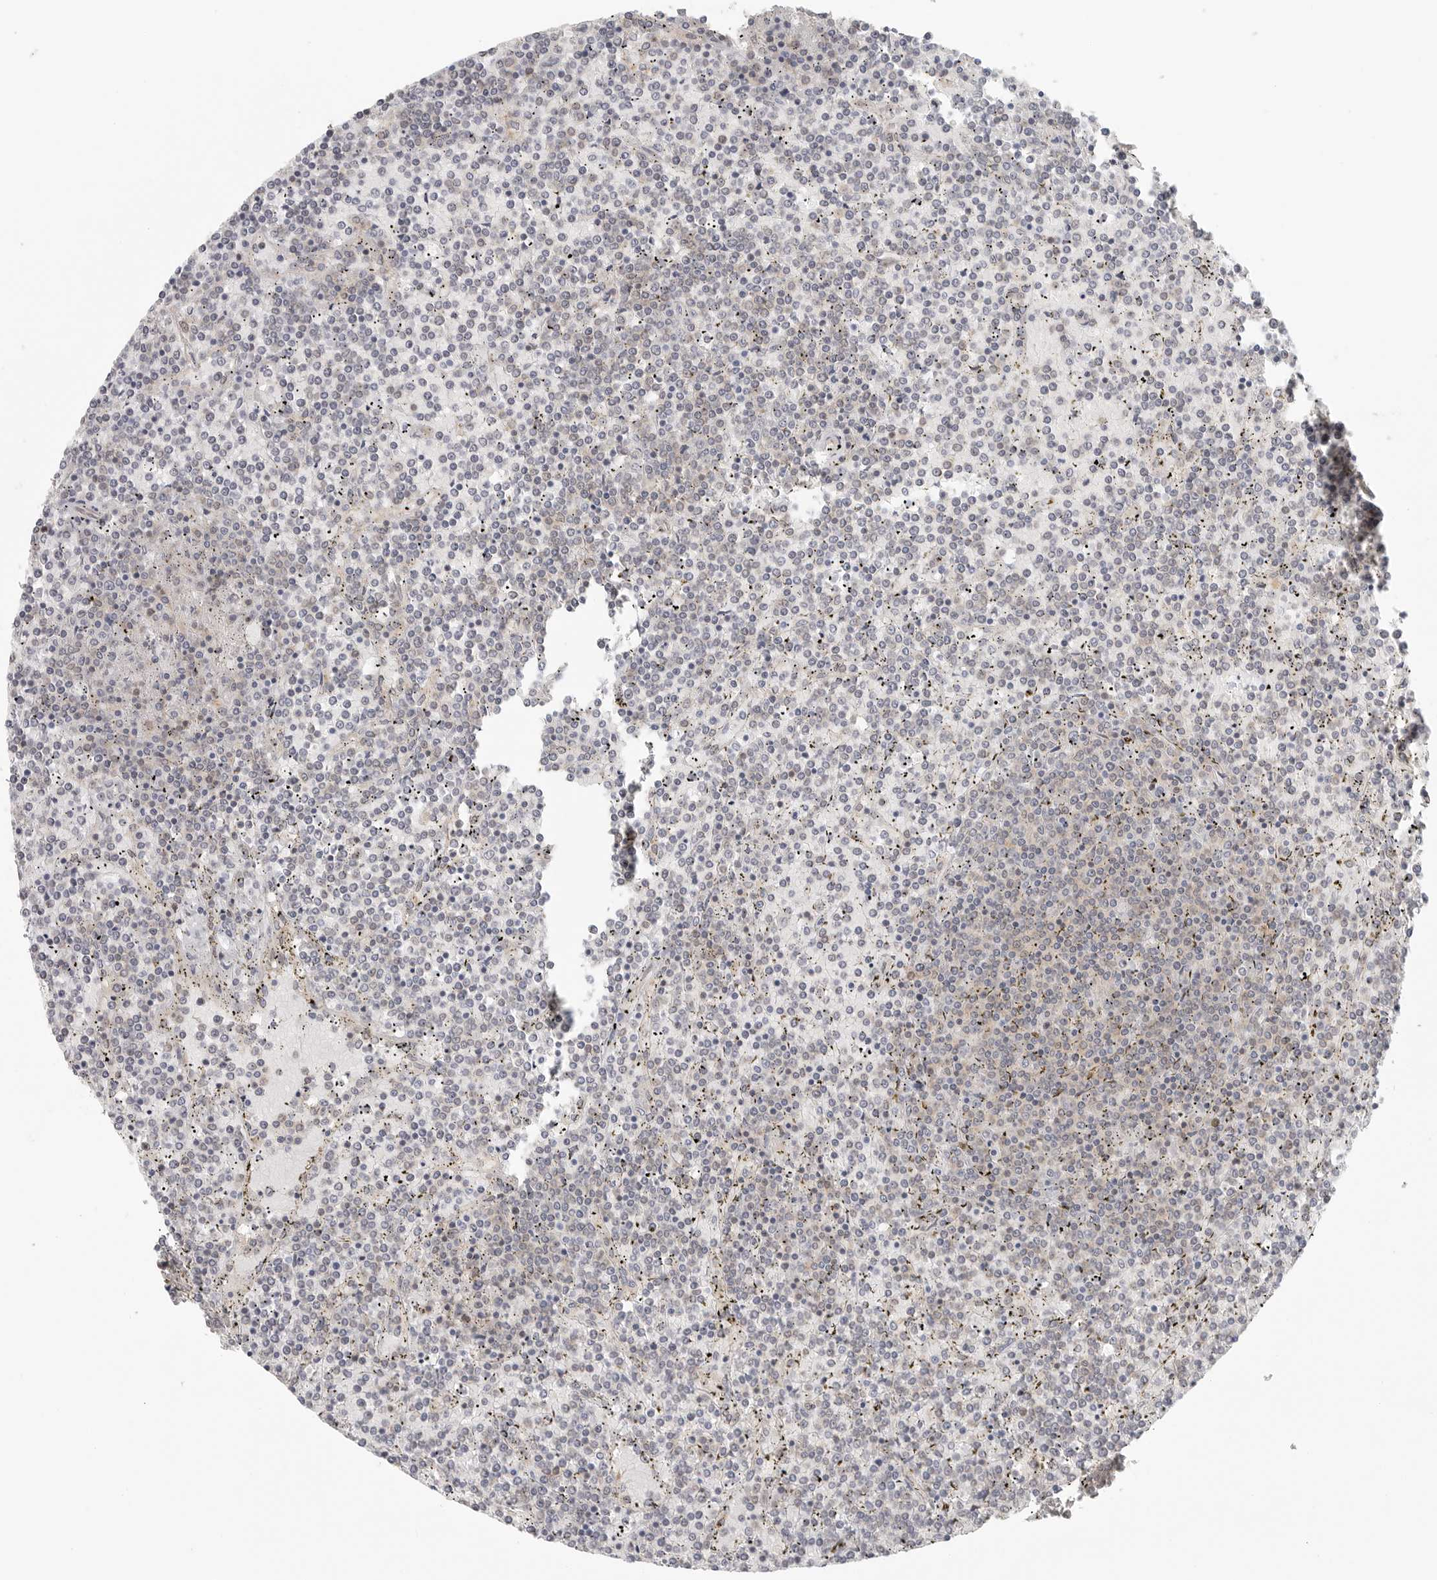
{"staining": {"intensity": "negative", "quantity": "none", "location": "none"}, "tissue": "lymphoma", "cell_type": "Tumor cells", "image_type": "cancer", "snomed": [{"axis": "morphology", "description": "Malignant lymphoma, non-Hodgkin's type, Low grade"}, {"axis": "topography", "description": "Spleen"}], "caption": "The IHC histopathology image has no significant expression in tumor cells of low-grade malignant lymphoma, non-Hodgkin's type tissue.", "gene": "HDAC6", "patient": {"sex": "female", "age": 19}}